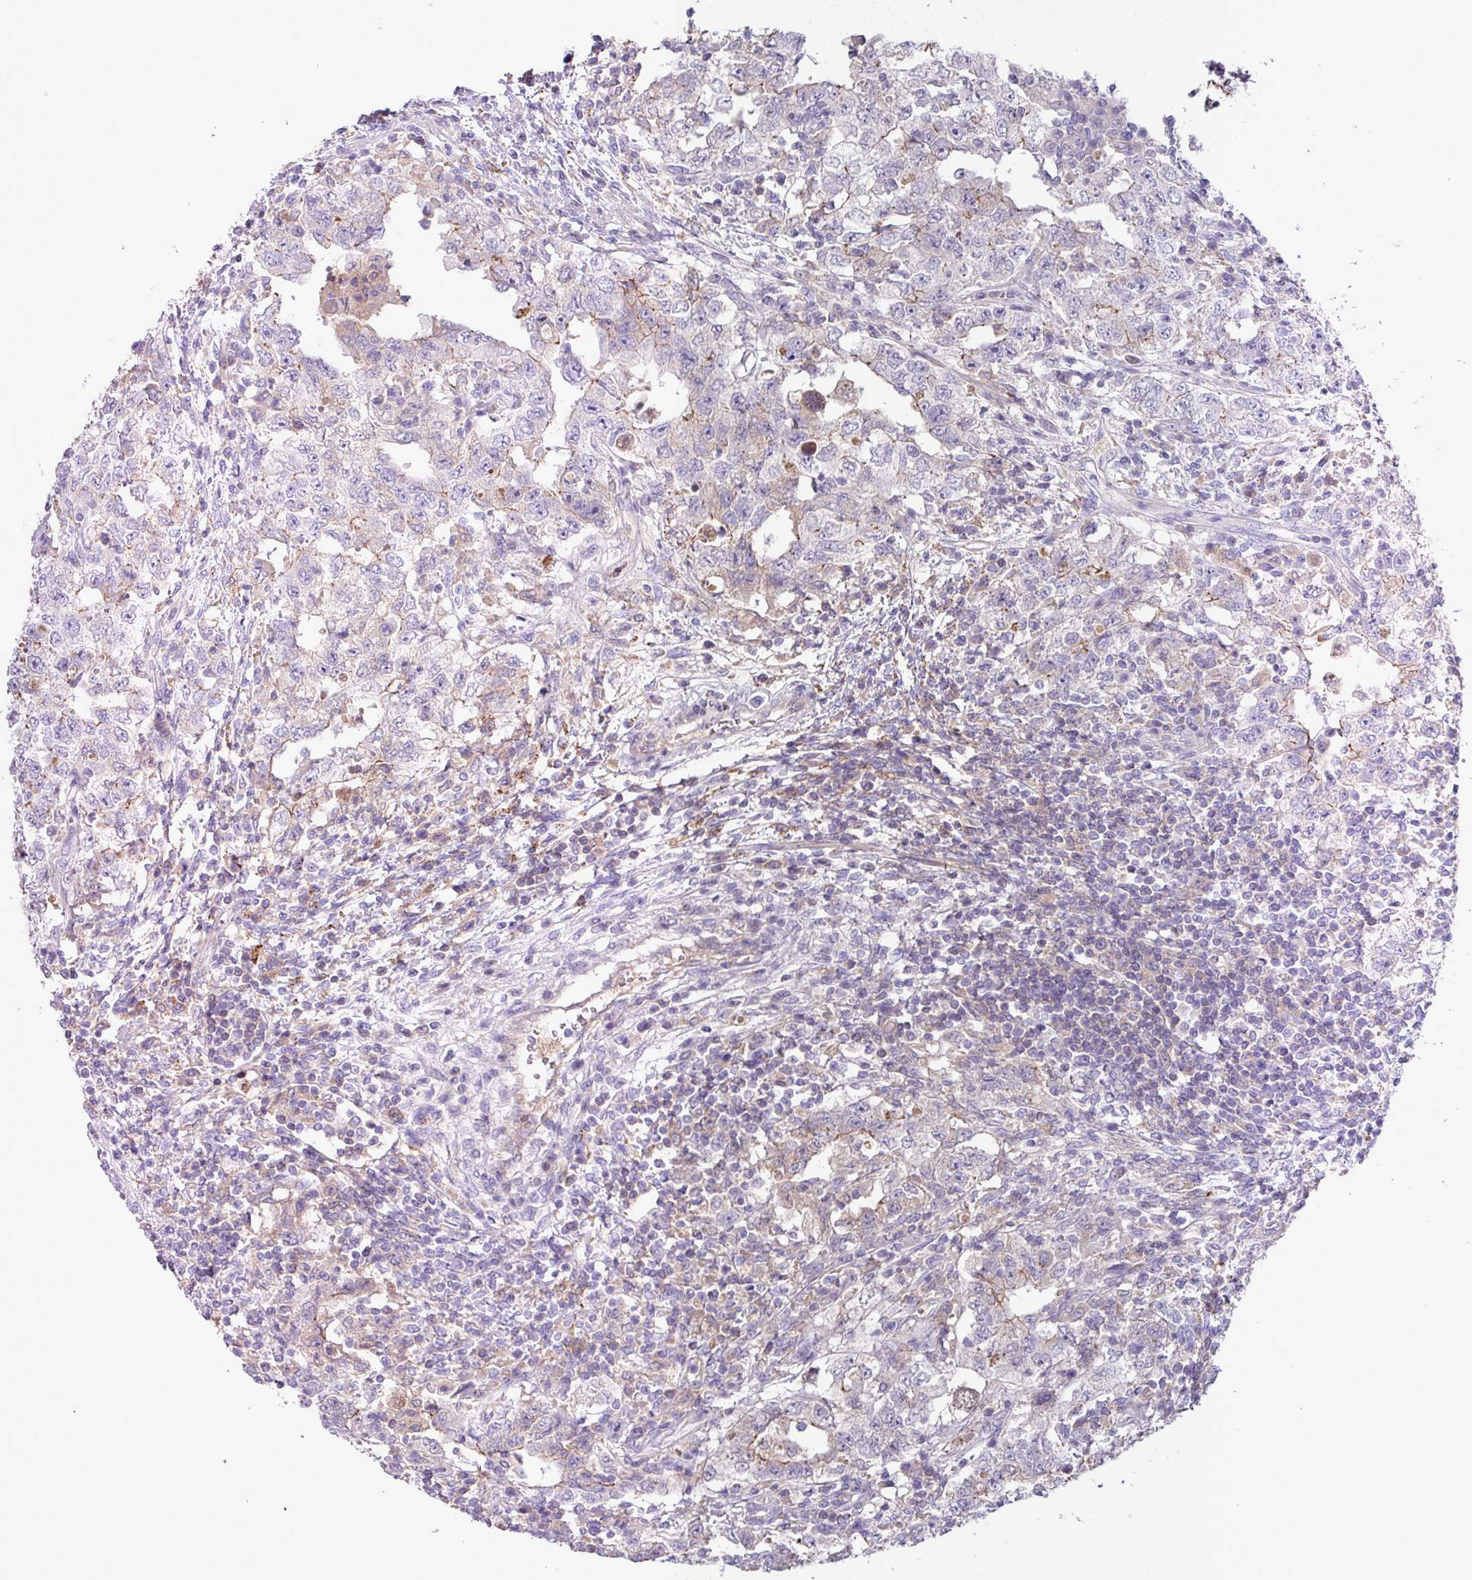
{"staining": {"intensity": "weak", "quantity": "<25%", "location": "cytoplasmic/membranous"}, "tissue": "testis cancer", "cell_type": "Tumor cells", "image_type": "cancer", "snomed": [{"axis": "morphology", "description": "Carcinoma, Embryonal, NOS"}, {"axis": "topography", "description": "Testis"}], "caption": "Tumor cells are negative for brown protein staining in testis cancer (embryonal carcinoma). The staining was performed using DAB (3,3'-diaminobenzidine) to visualize the protein expression in brown, while the nuclei were stained in blue with hematoxylin (Magnification: 20x).", "gene": "IQCJ", "patient": {"sex": "male", "age": 26}}